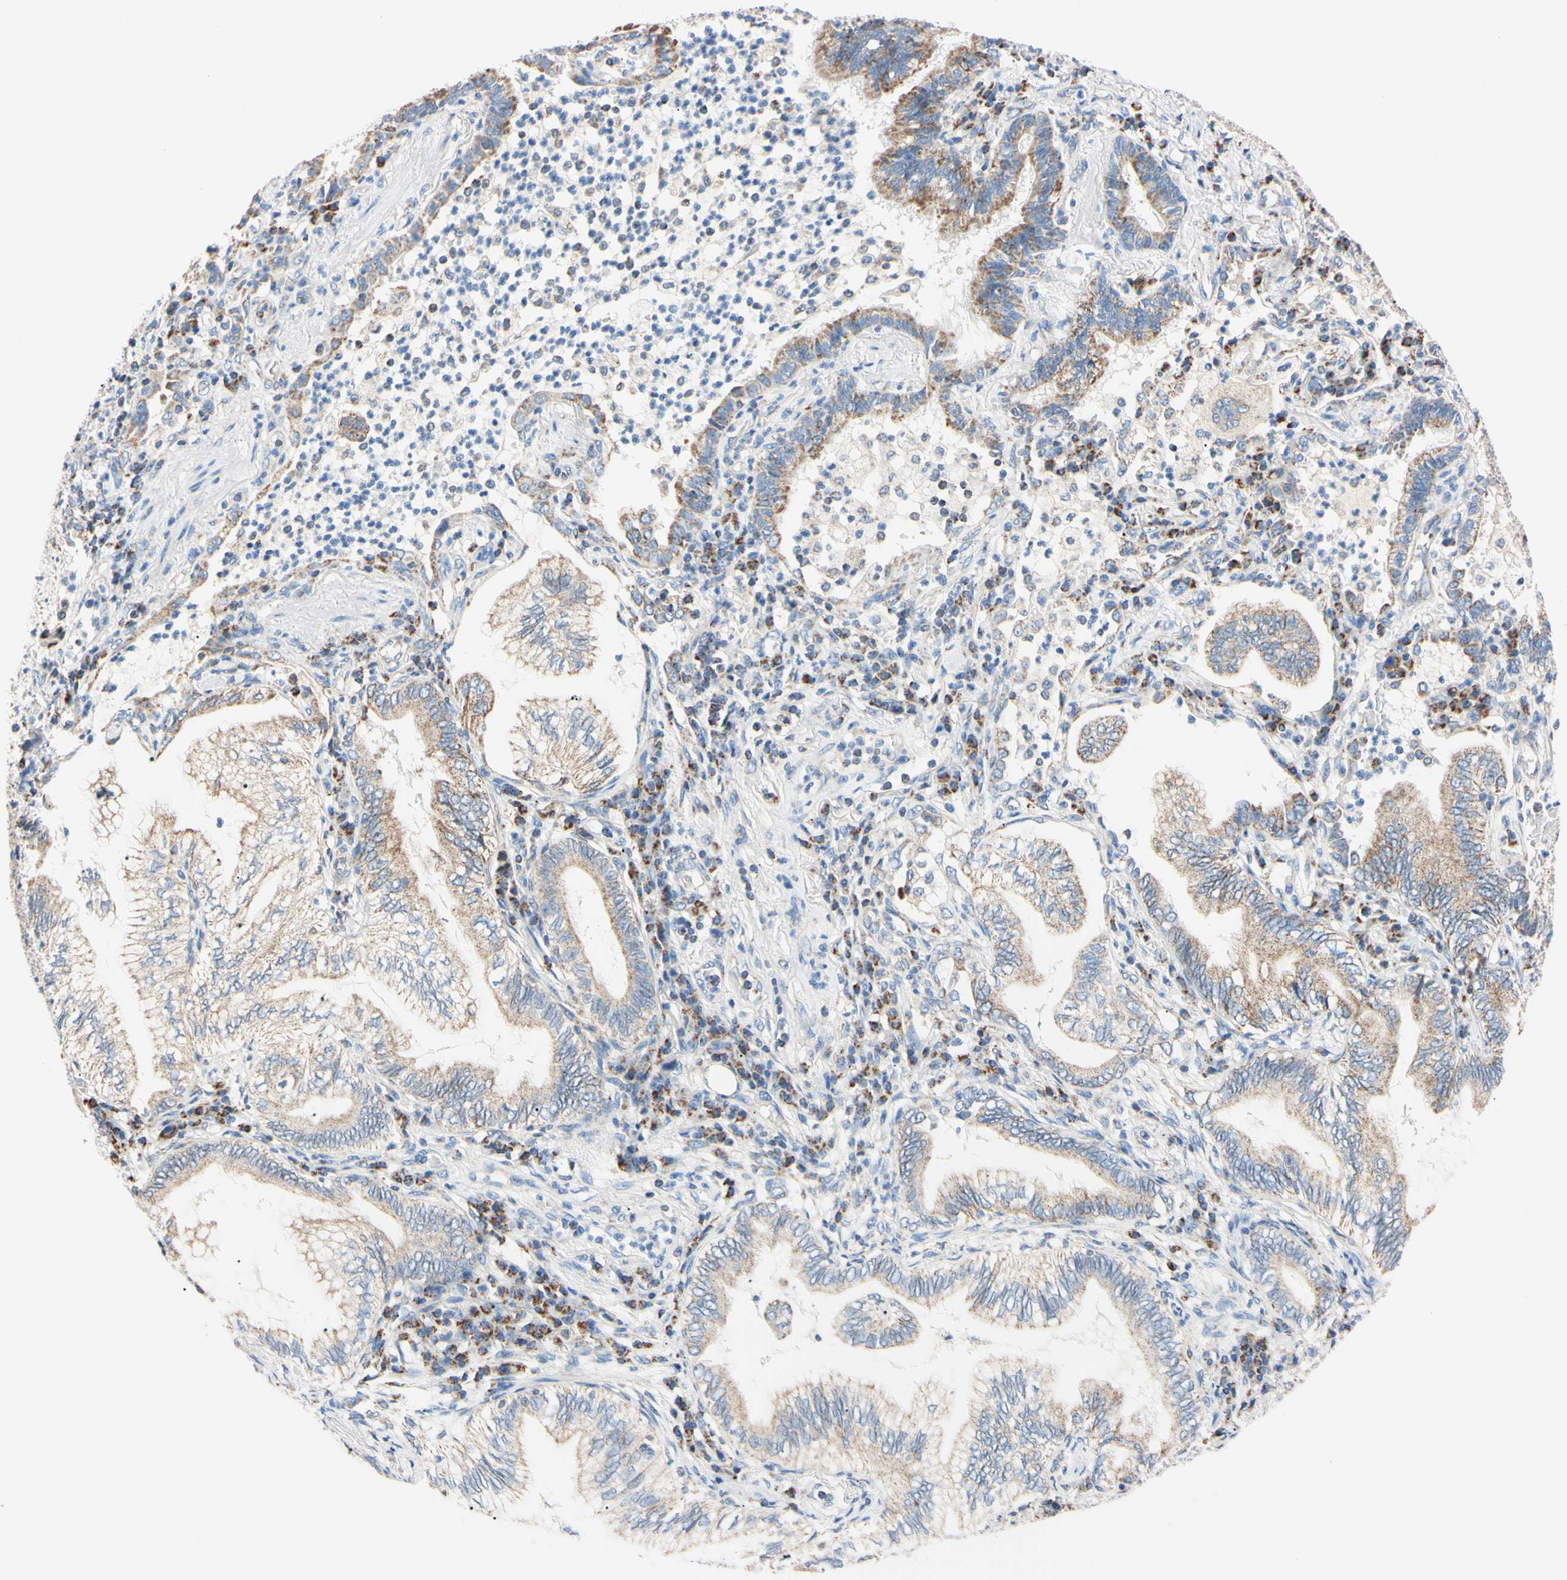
{"staining": {"intensity": "moderate", "quantity": ">75%", "location": "cytoplasmic/membranous"}, "tissue": "lung cancer", "cell_type": "Tumor cells", "image_type": "cancer", "snomed": [{"axis": "morphology", "description": "Normal tissue, NOS"}, {"axis": "morphology", "description": "Adenocarcinoma, NOS"}, {"axis": "topography", "description": "Bronchus"}, {"axis": "topography", "description": "Lung"}], "caption": "Immunohistochemistry image of neoplastic tissue: human lung adenocarcinoma stained using IHC displays medium levels of moderate protein expression localized specifically in the cytoplasmic/membranous of tumor cells, appearing as a cytoplasmic/membranous brown color.", "gene": "CLPP", "patient": {"sex": "female", "age": 70}}